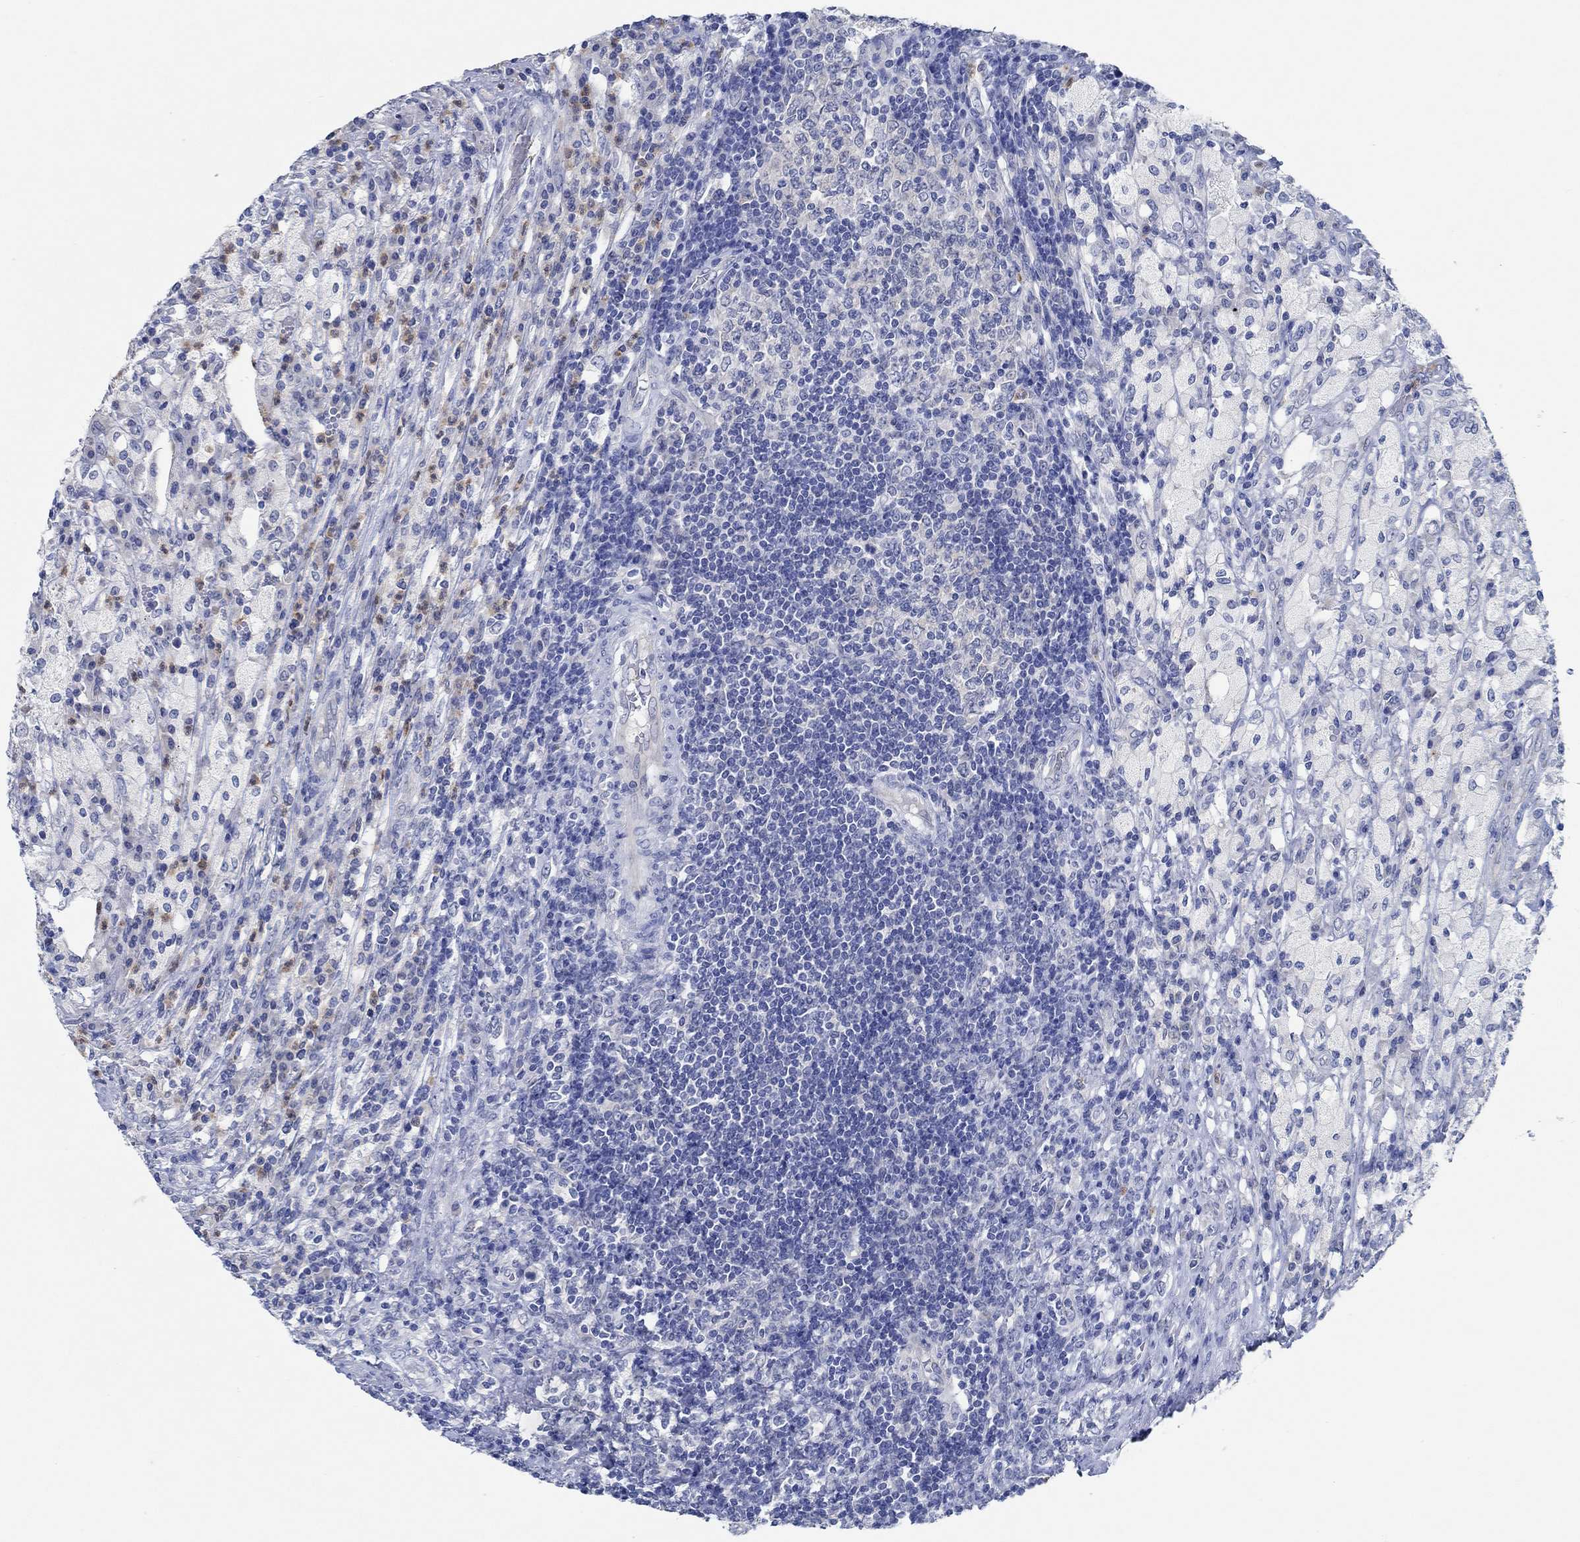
{"staining": {"intensity": "negative", "quantity": "none", "location": "none"}, "tissue": "testis cancer", "cell_type": "Tumor cells", "image_type": "cancer", "snomed": [{"axis": "morphology", "description": "Necrosis, NOS"}, {"axis": "morphology", "description": "Carcinoma, Embryonal, NOS"}, {"axis": "topography", "description": "Testis"}], "caption": "Tumor cells are negative for brown protein staining in embryonal carcinoma (testis).", "gene": "ZNF671", "patient": {"sex": "male", "age": 19}}